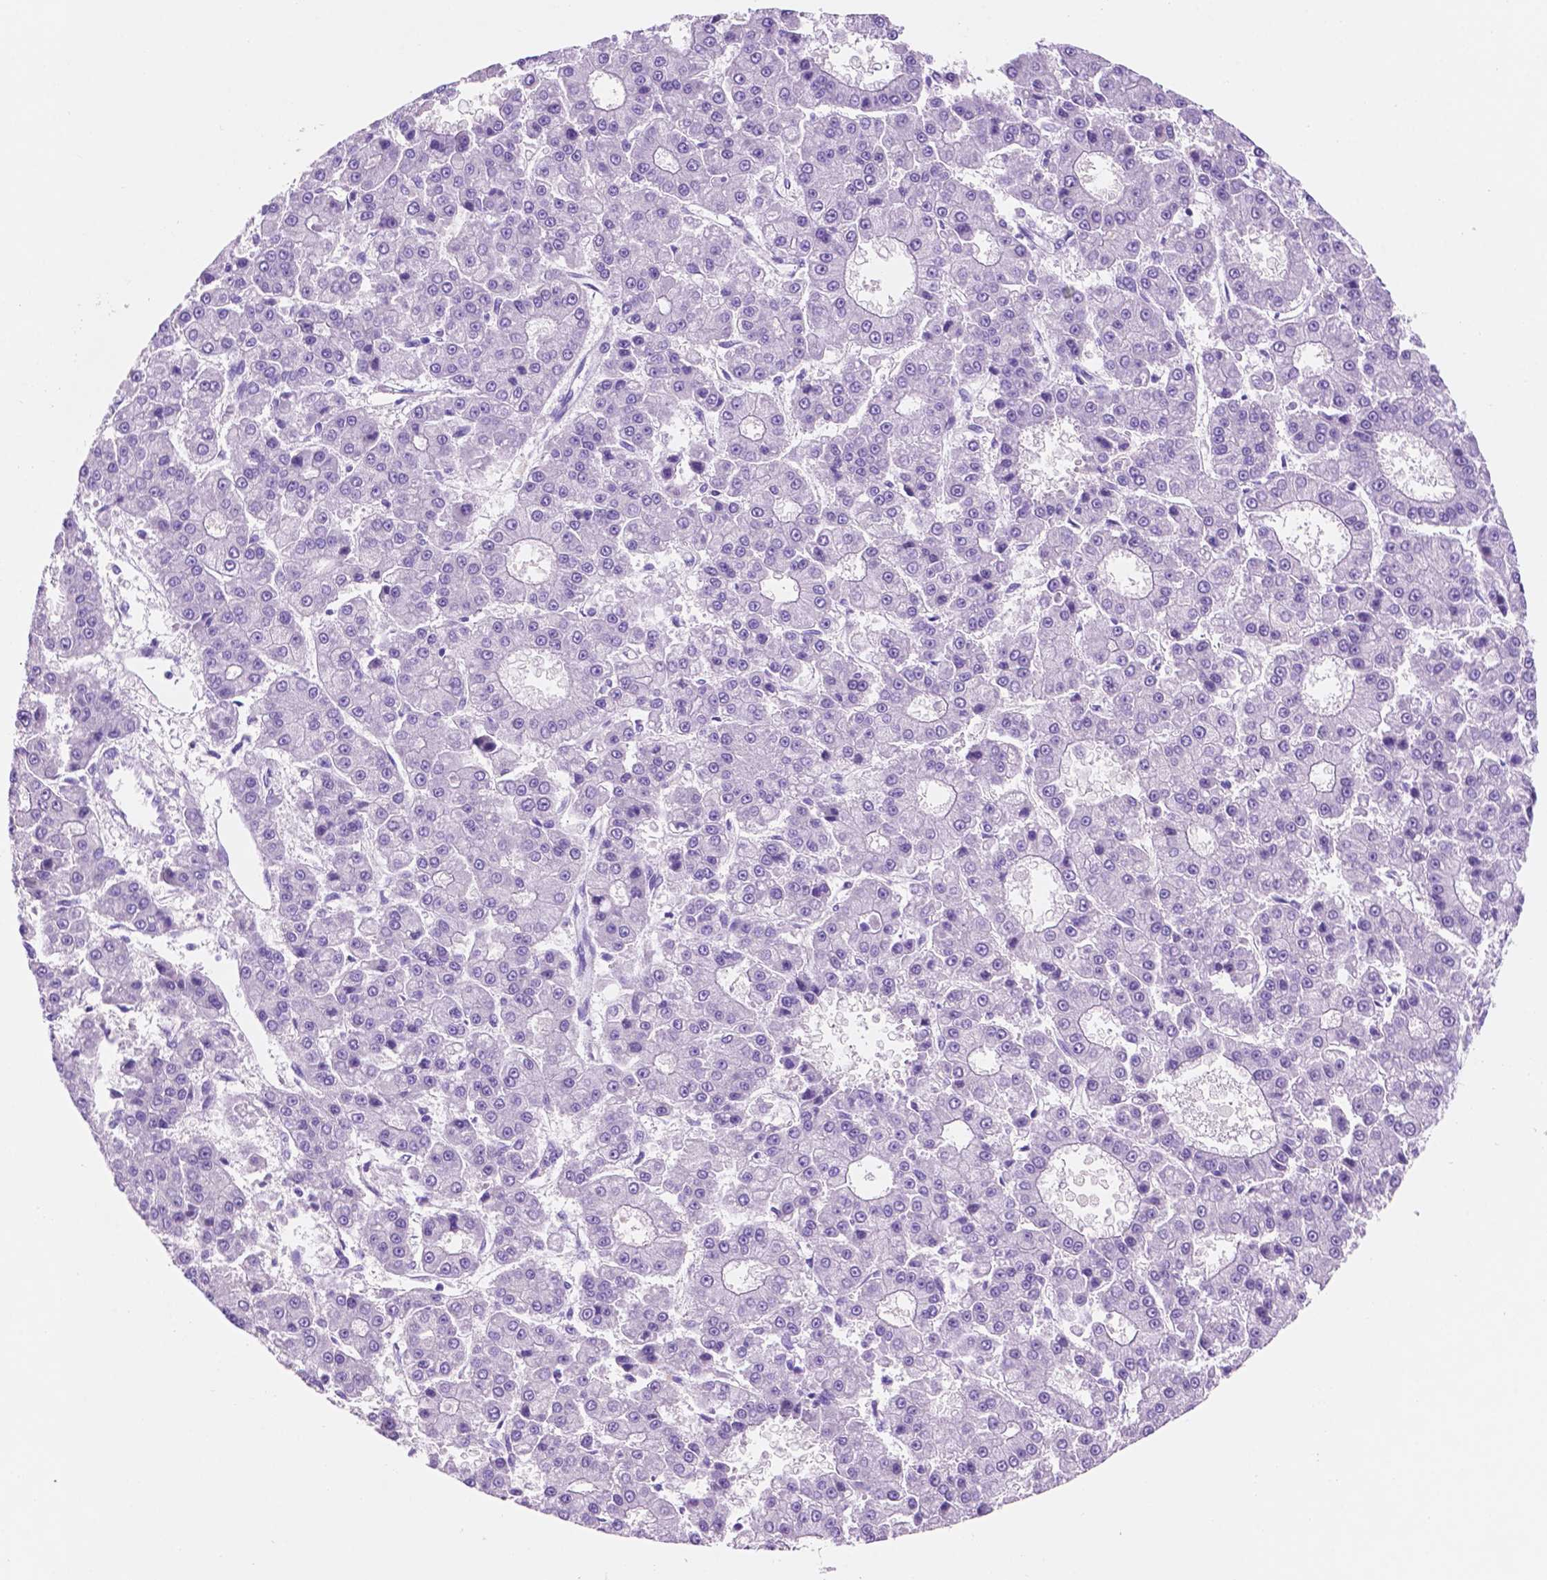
{"staining": {"intensity": "negative", "quantity": "none", "location": "none"}, "tissue": "liver cancer", "cell_type": "Tumor cells", "image_type": "cancer", "snomed": [{"axis": "morphology", "description": "Carcinoma, Hepatocellular, NOS"}, {"axis": "topography", "description": "Liver"}], "caption": "Liver hepatocellular carcinoma stained for a protein using immunohistochemistry reveals no expression tumor cells.", "gene": "FOXB2", "patient": {"sex": "male", "age": 70}}